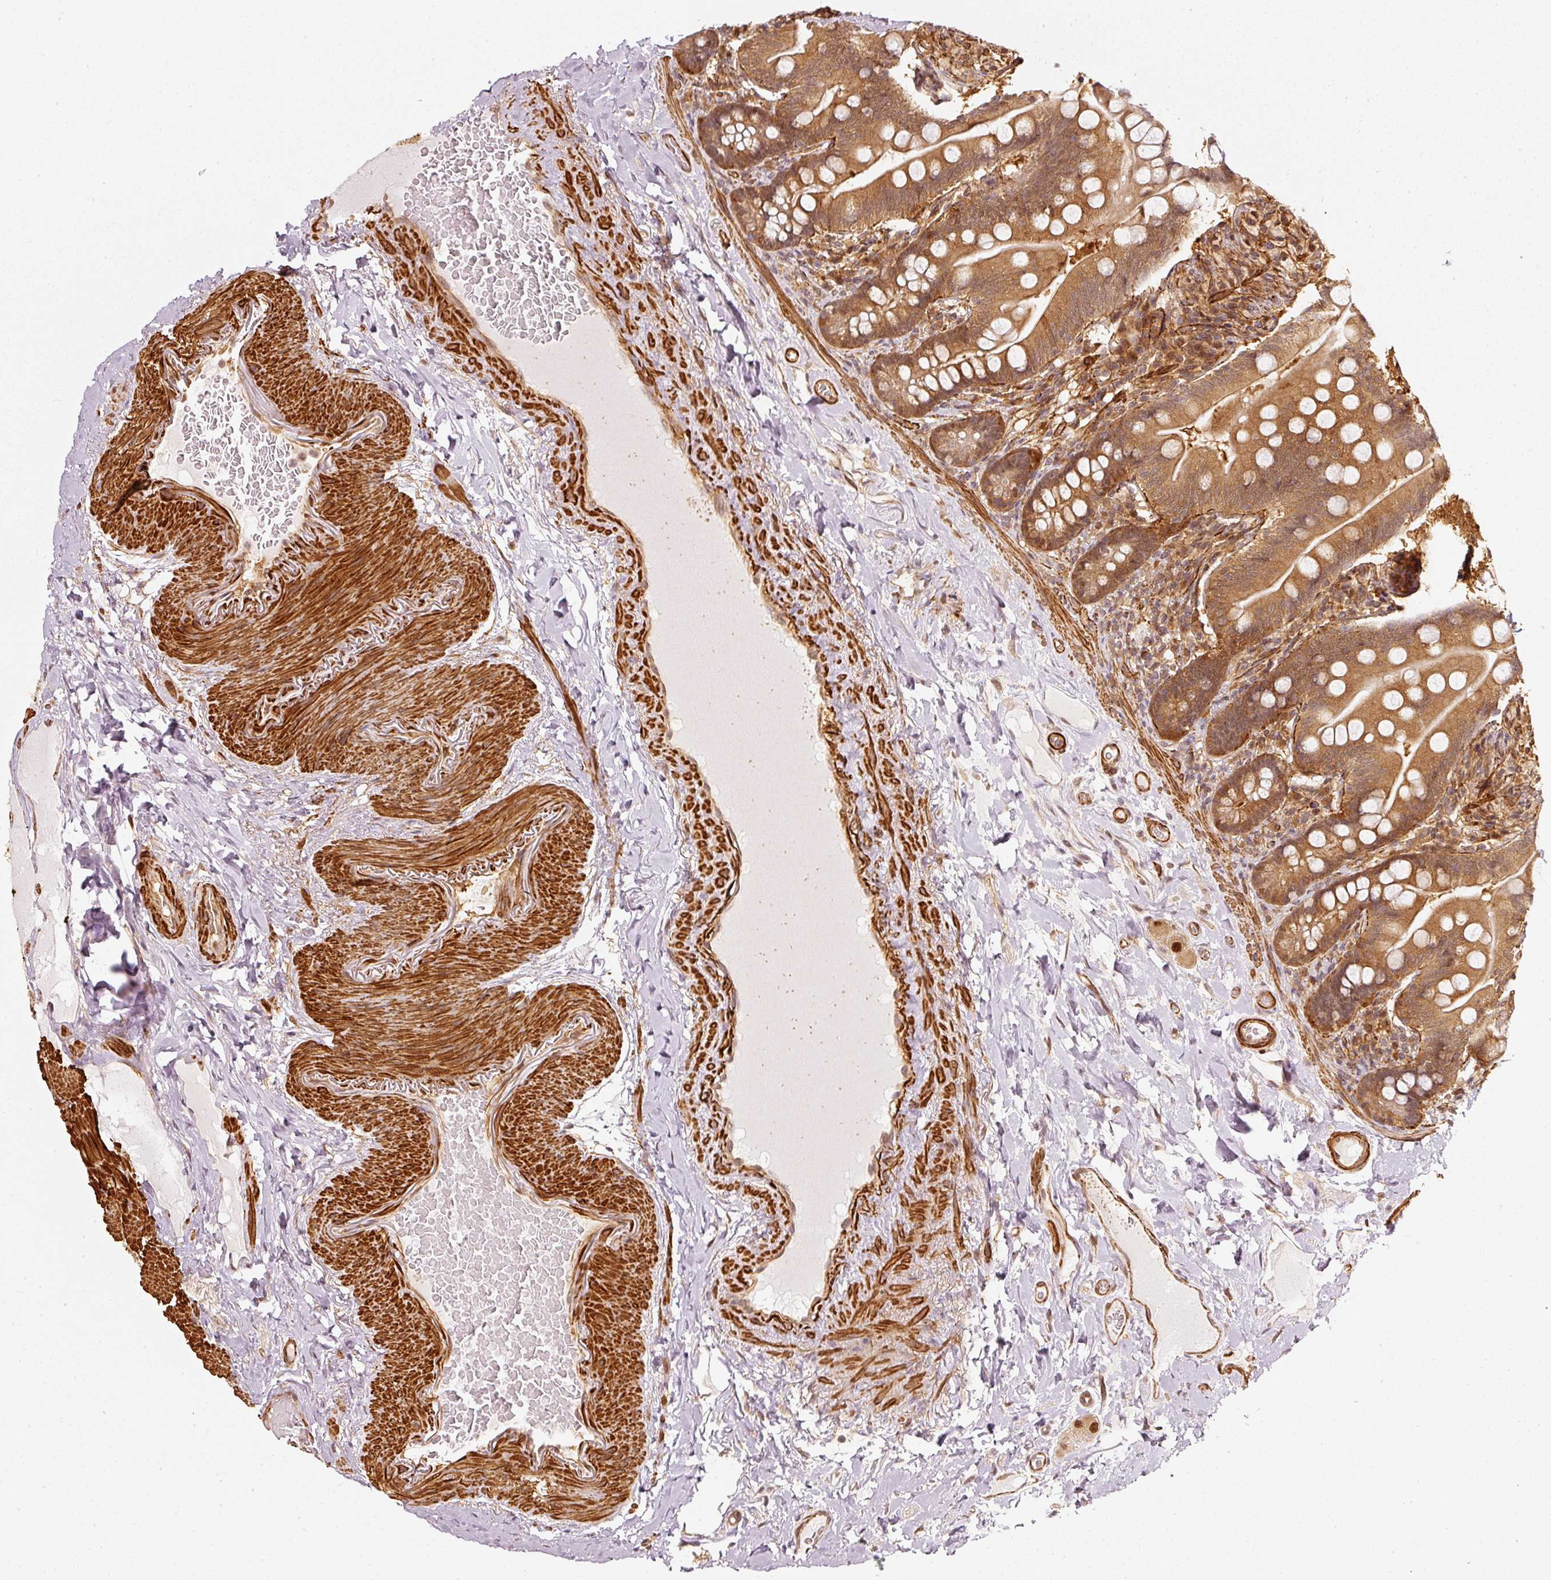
{"staining": {"intensity": "moderate", "quantity": ">75%", "location": "cytoplasmic/membranous"}, "tissue": "small intestine", "cell_type": "Glandular cells", "image_type": "normal", "snomed": [{"axis": "morphology", "description": "Normal tissue, NOS"}, {"axis": "topography", "description": "Small intestine"}], "caption": "Immunohistochemical staining of benign small intestine demonstrates moderate cytoplasmic/membranous protein staining in approximately >75% of glandular cells. The protein of interest is stained brown, and the nuclei are stained in blue (DAB (3,3'-diaminobenzidine) IHC with brightfield microscopy, high magnification).", "gene": "PSMD1", "patient": {"sex": "female", "age": 64}}